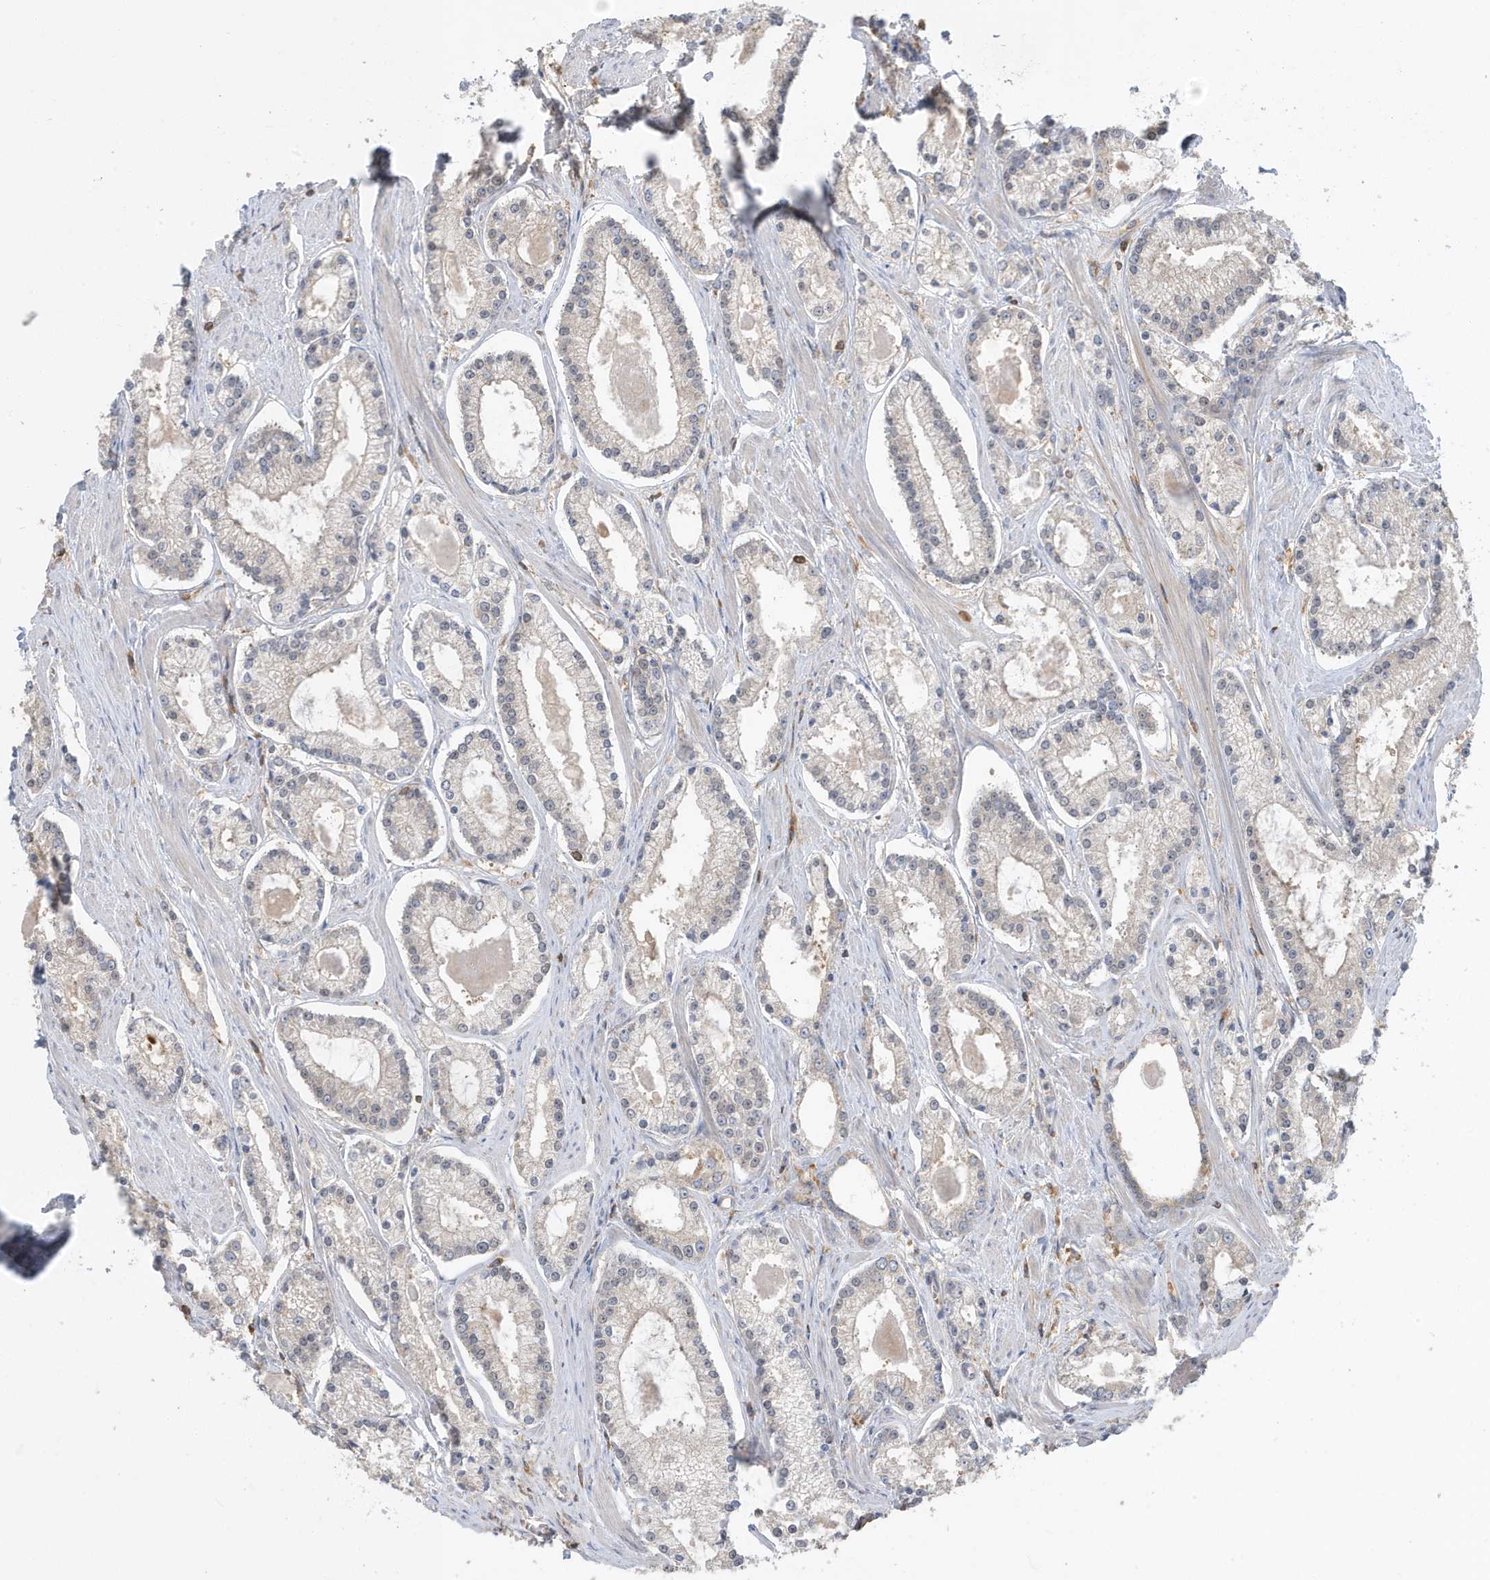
{"staining": {"intensity": "negative", "quantity": "none", "location": "none"}, "tissue": "prostate cancer", "cell_type": "Tumor cells", "image_type": "cancer", "snomed": [{"axis": "morphology", "description": "Adenocarcinoma, Low grade"}, {"axis": "topography", "description": "Prostate"}], "caption": "Tumor cells show no significant protein staining in adenocarcinoma (low-grade) (prostate).", "gene": "LAPTM4A", "patient": {"sex": "male", "age": 54}}